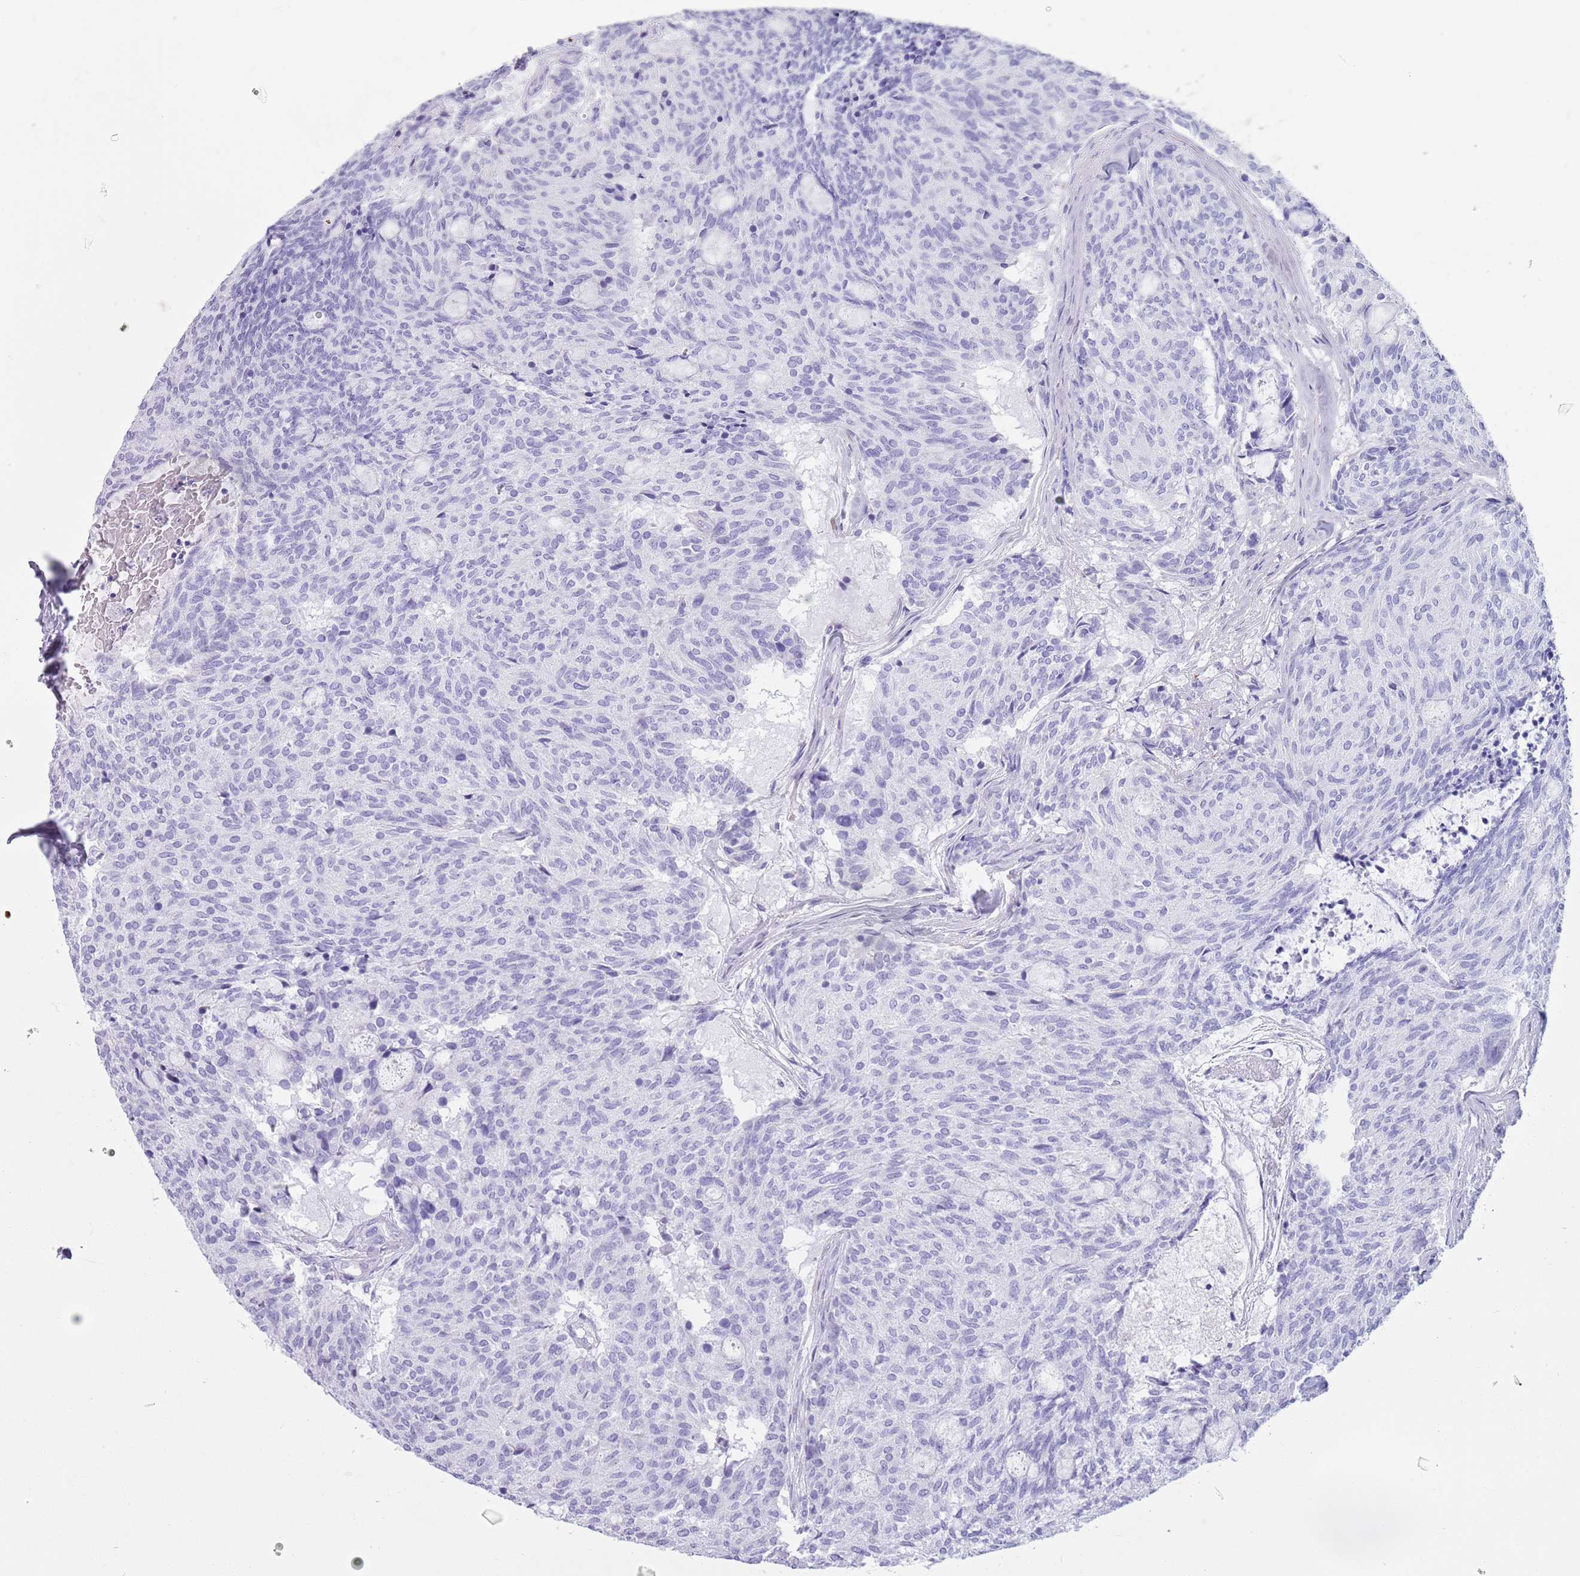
{"staining": {"intensity": "negative", "quantity": "none", "location": "none"}, "tissue": "carcinoid", "cell_type": "Tumor cells", "image_type": "cancer", "snomed": [{"axis": "morphology", "description": "Carcinoid, malignant, NOS"}, {"axis": "topography", "description": "Pancreas"}], "caption": "This micrograph is of carcinoid stained with IHC to label a protein in brown with the nuclei are counter-stained blue. There is no expression in tumor cells.", "gene": "LY6G5B", "patient": {"sex": "female", "age": 54}}